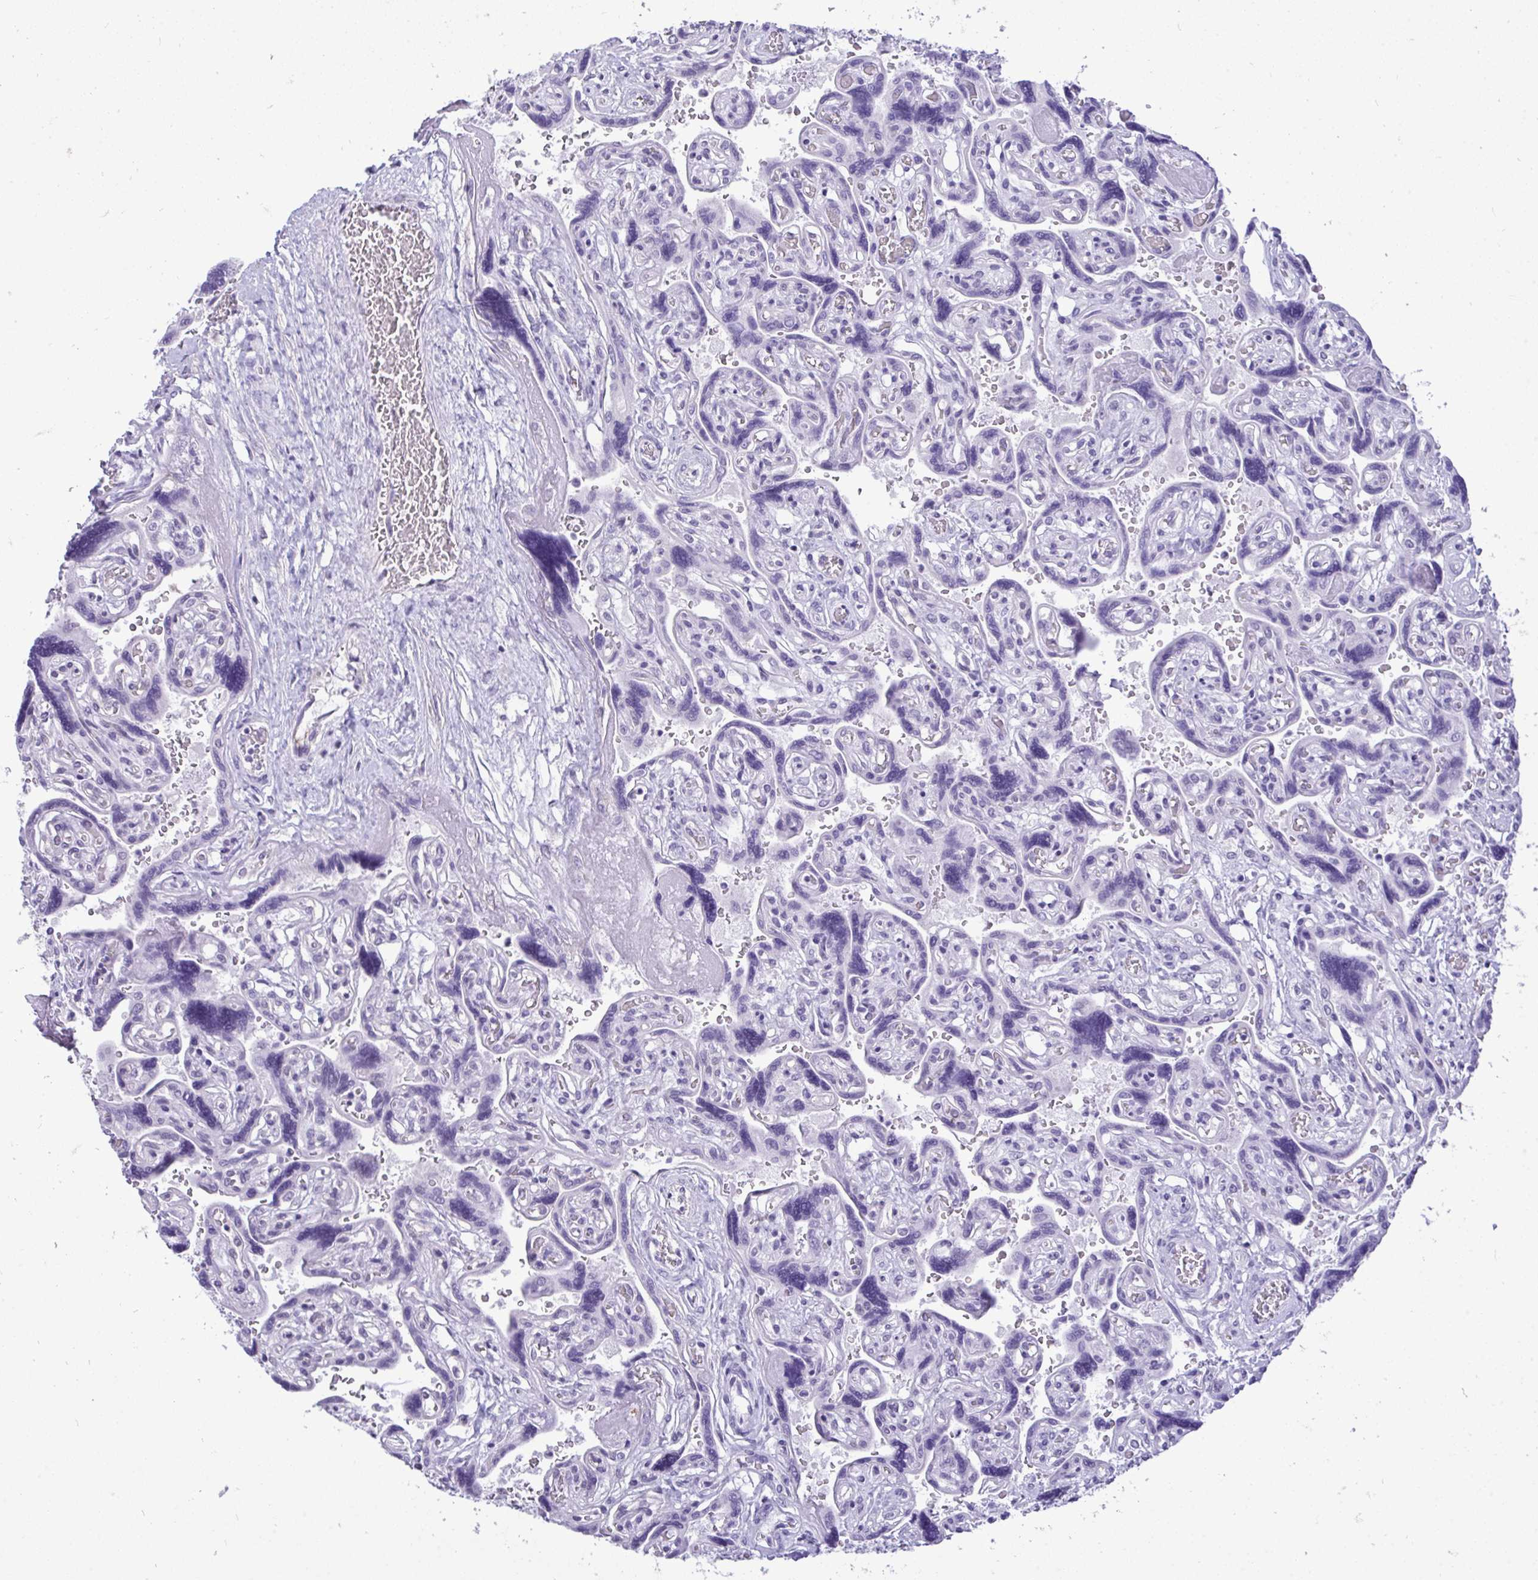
{"staining": {"intensity": "negative", "quantity": "none", "location": "none"}, "tissue": "placenta", "cell_type": "Decidual cells", "image_type": "normal", "snomed": [{"axis": "morphology", "description": "Normal tissue, NOS"}, {"axis": "topography", "description": "Placenta"}], "caption": "The histopathology image exhibits no significant expression in decidual cells of placenta. (DAB (3,3'-diaminobenzidine) IHC, high magnification).", "gene": "PRM2", "patient": {"sex": "female", "age": 32}}